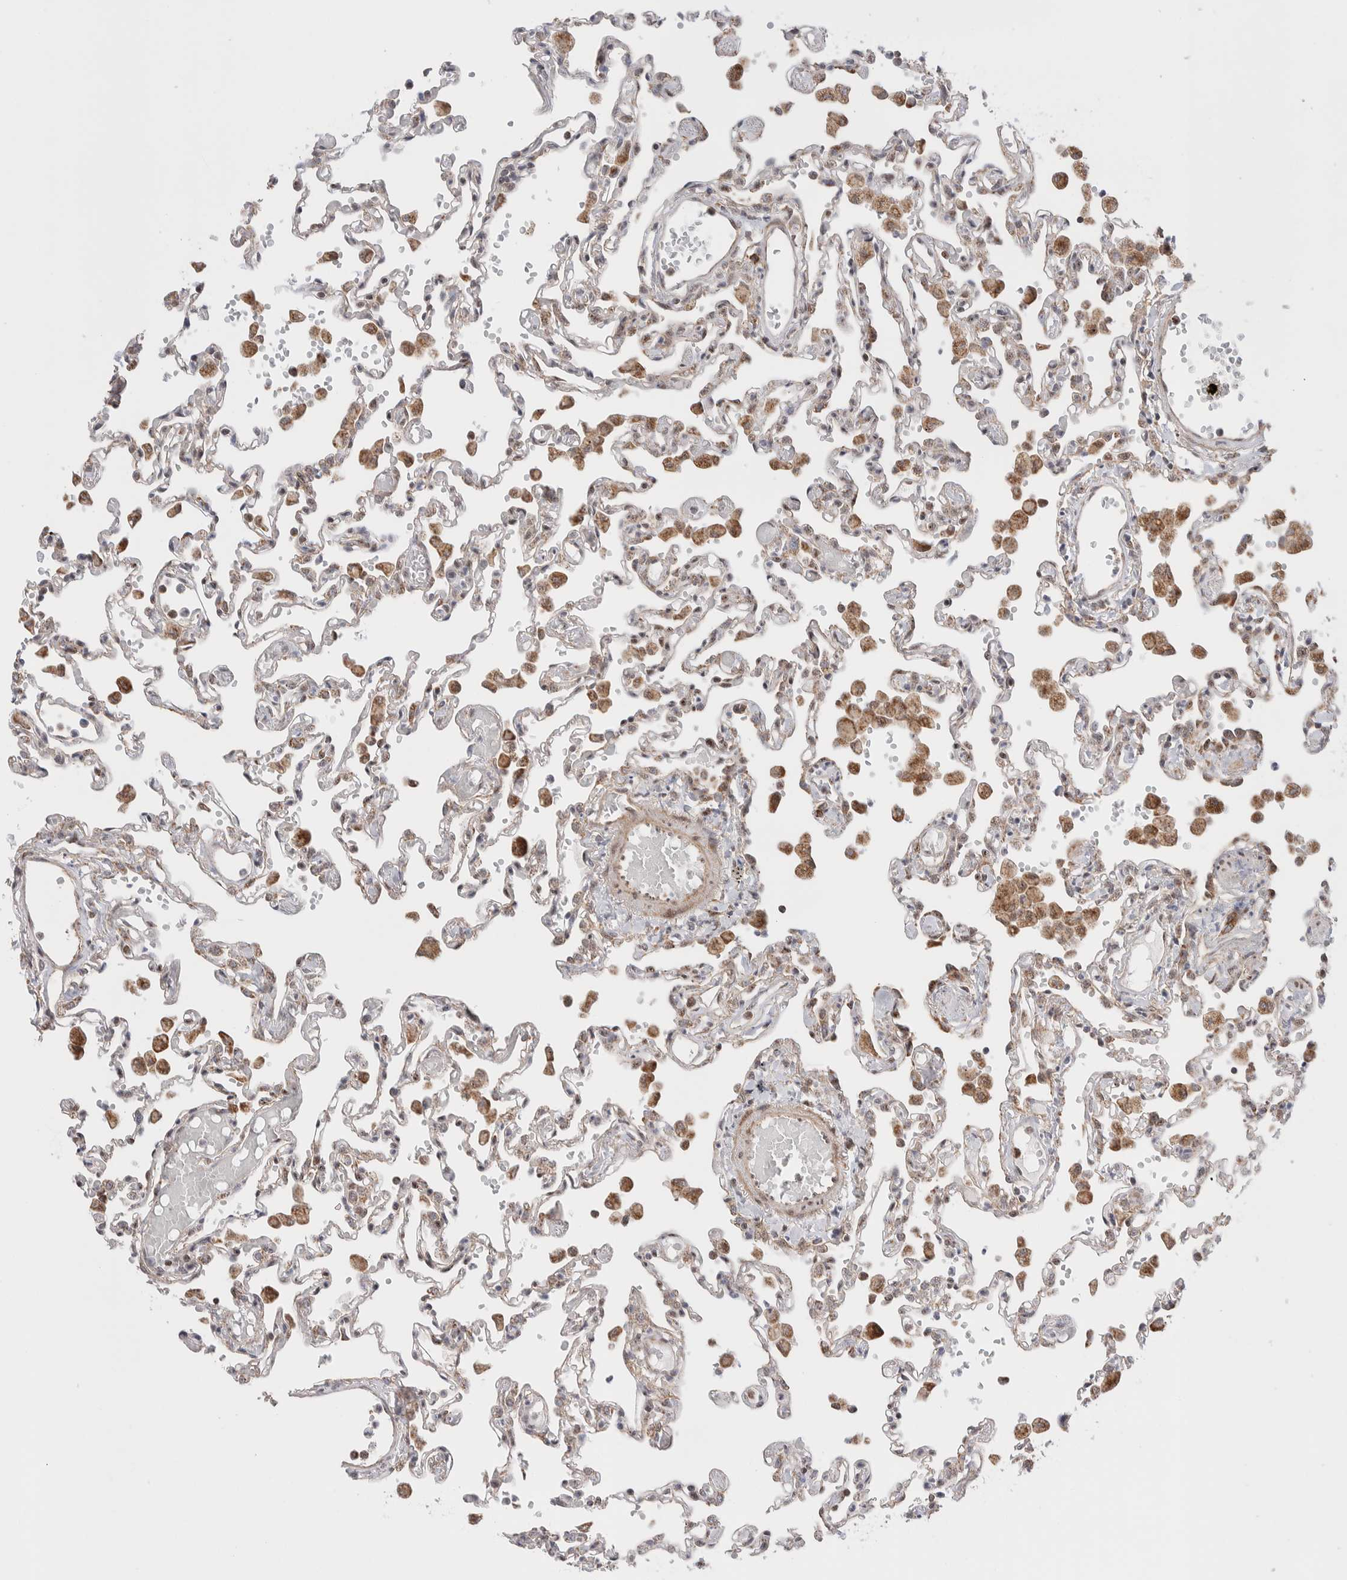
{"staining": {"intensity": "weak", "quantity": "25%-75%", "location": "nuclear"}, "tissue": "lung", "cell_type": "Alveolar cells", "image_type": "normal", "snomed": [{"axis": "morphology", "description": "Normal tissue, NOS"}, {"axis": "topography", "description": "Bronchus"}, {"axis": "topography", "description": "Lung"}], "caption": "DAB (3,3'-diaminobenzidine) immunohistochemical staining of normal human lung demonstrates weak nuclear protein expression in approximately 25%-75% of alveolar cells.", "gene": "ZNF695", "patient": {"sex": "female", "age": 49}}